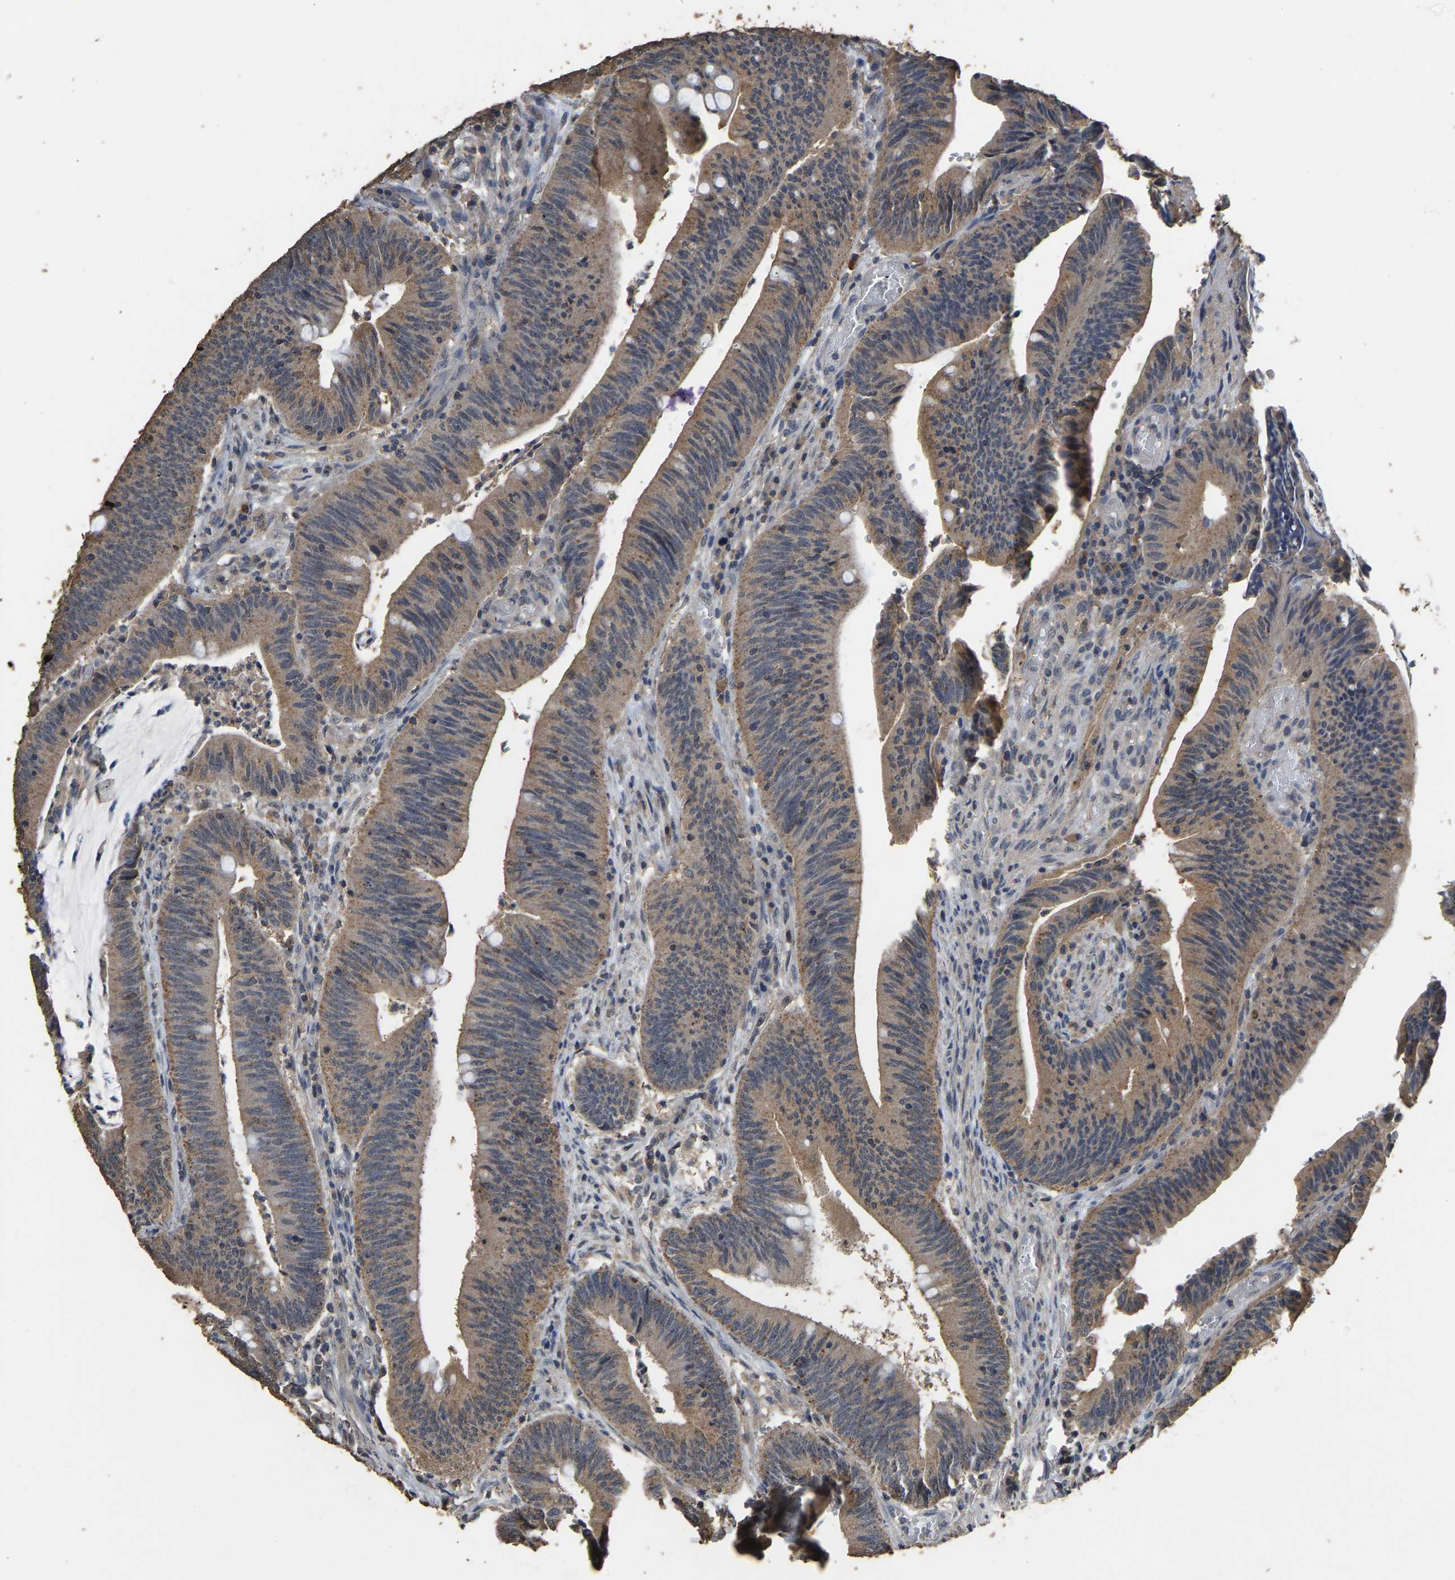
{"staining": {"intensity": "moderate", "quantity": ">75%", "location": "cytoplasmic/membranous"}, "tissue": "colorectal cancer", "cell_type": "Tumor cells", "image_type": "cancer", "snomed": [{"axis": "morphology", "description": "Normal tissue, NOS"}, {"axis": "morphology", "description": "Adenocarcinoma, NOS"}, {"axis": "topography", "description": "Rectum"}], "caption": "Moderate cytoplasmic/membranous positivity for a protein is identified in approximately >75% of tumor cells of colorectal adenocarcinoma using immunohistochemistry.", "gene": "CIDEC", "patient": {"sex": "female", "age": 66}}